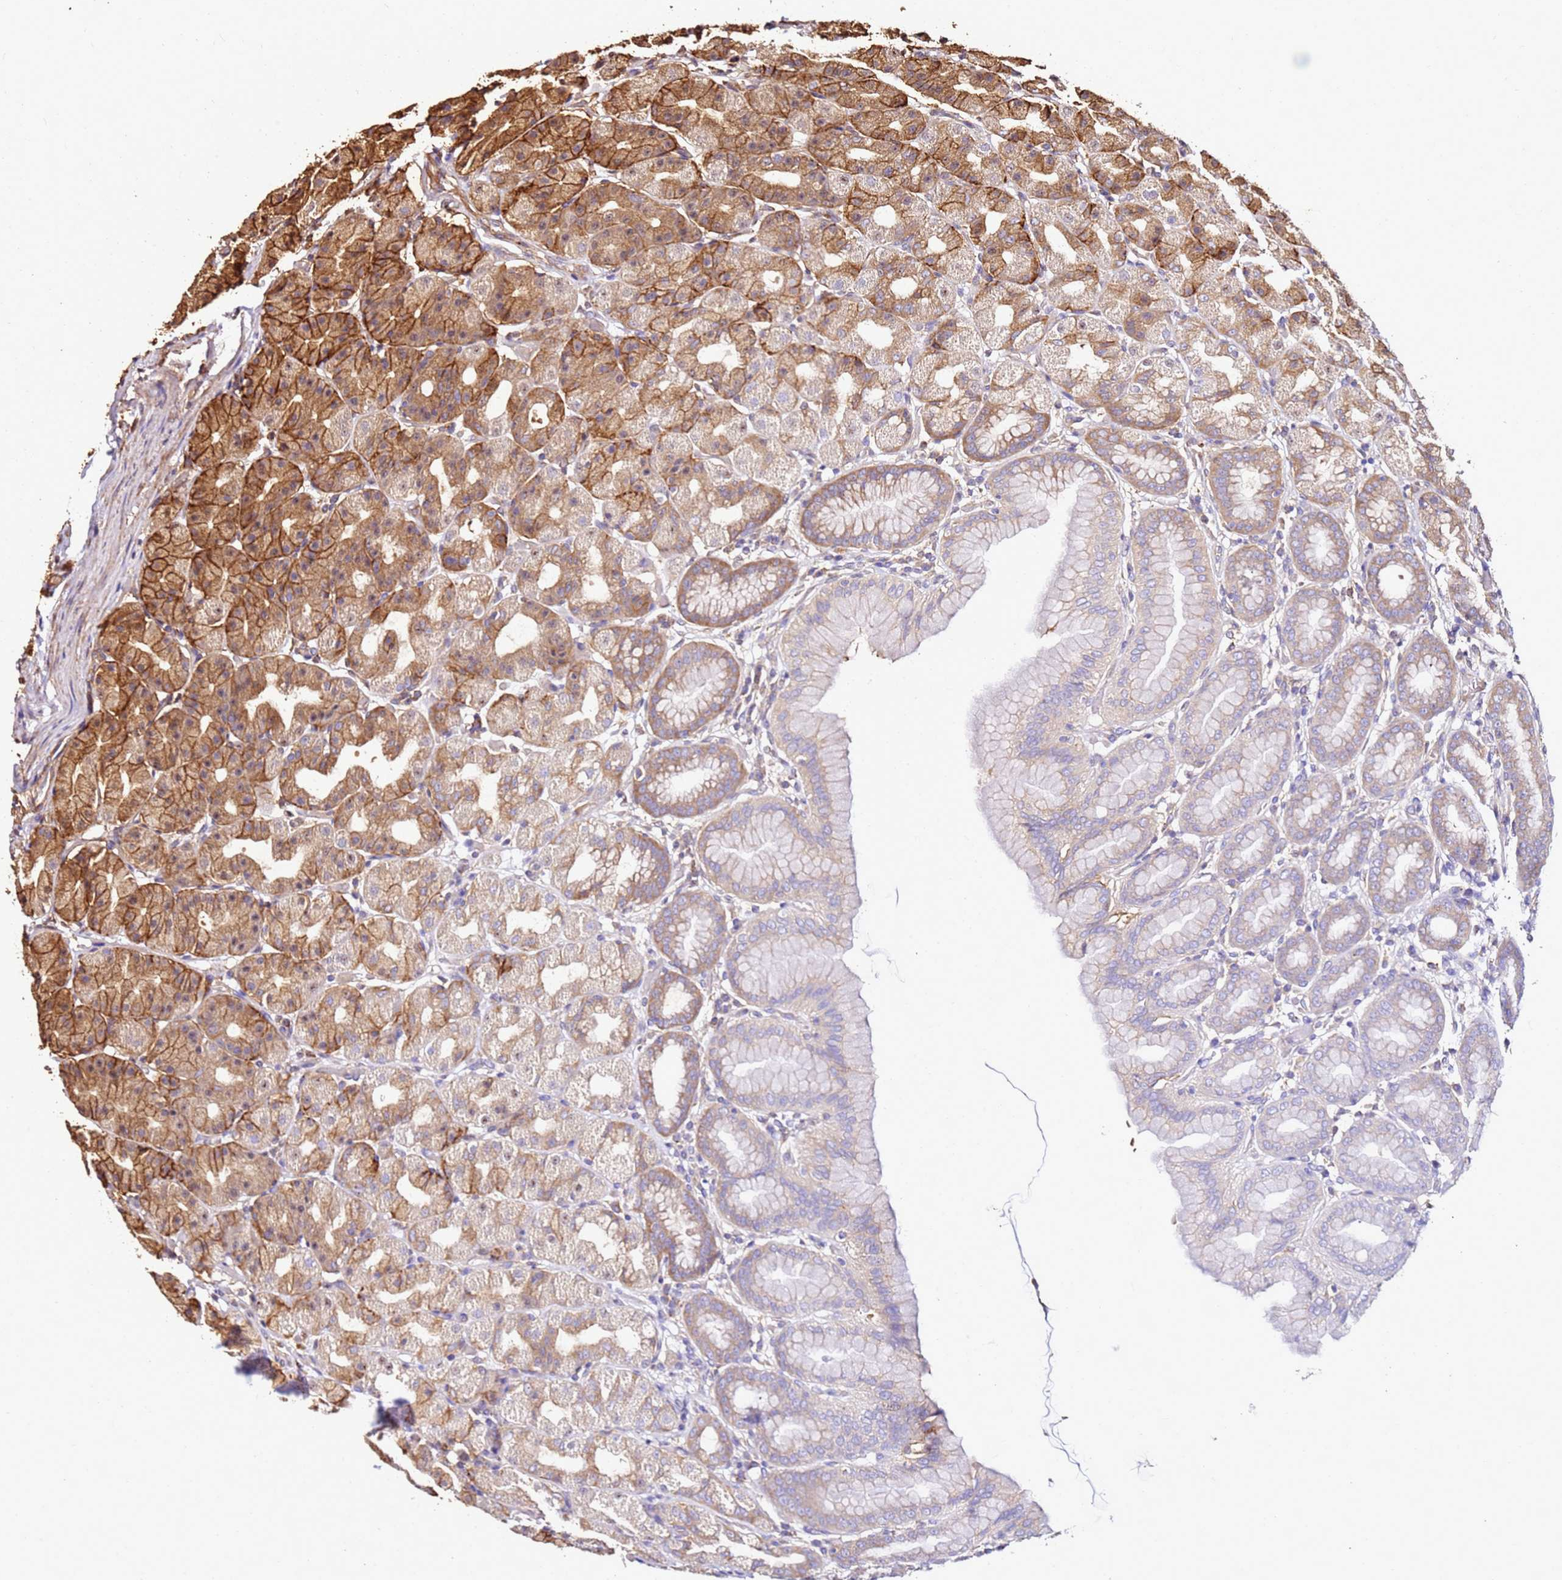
{"staining": {"intensity": "strong", "quantity": "25%-75%", "location": "cytoplasmic/membranous,nuclear"}, "tissue": "stomach", "cell_type": "Glandular cells", "image_type": "normal", "snomed": [{"axis": "morphology", "description": "Normal tissue, NOS"}, {"axis": "topography", "description": "Stomach, upper"}], "caption": "Protein expression by immunohistochemistry reveals strong cytoplasmic/membranous,nuclear expression in approximately 25%-75% of glandular cells in benign stomach.", "gene": "DVL3", "patient": {"sex": "male", "age": 68}}